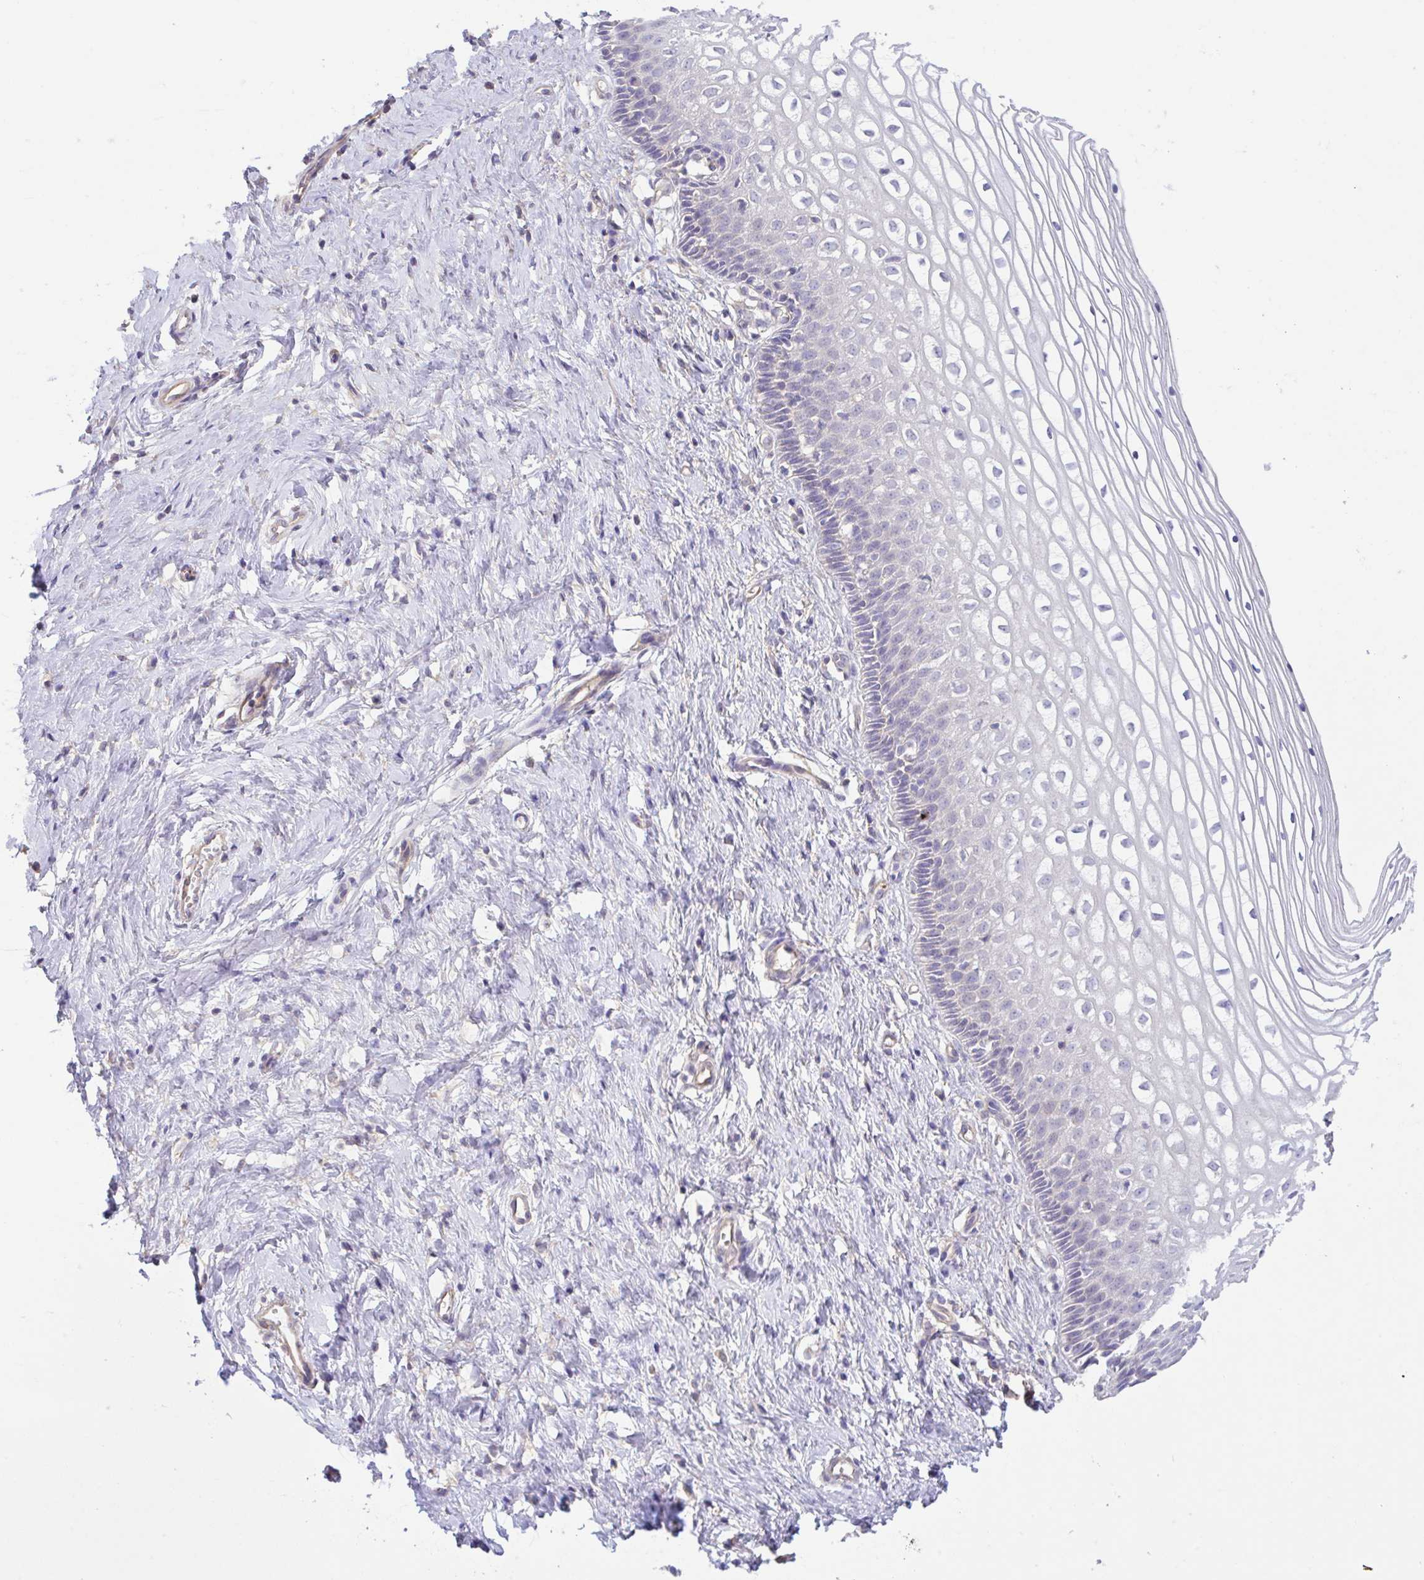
{"staining": {"intensity": "negative", "quantity": "none", "location": "none"}, "tissue": "cervix", "cell_type": "Glandular cells", "image_type": "normal", "snomed": [{"axis": "morphology", "description": "Normal tissue, NOS"}, {"axis": "topography", "description": "Cervix"}], "caption": "Immunohistochemistry image of benign human cervix stained for a protein (brown), which shows no expression in glandular cells.", "gene": "PLCD4", "patient": {"sex": "female", "age": 36}}